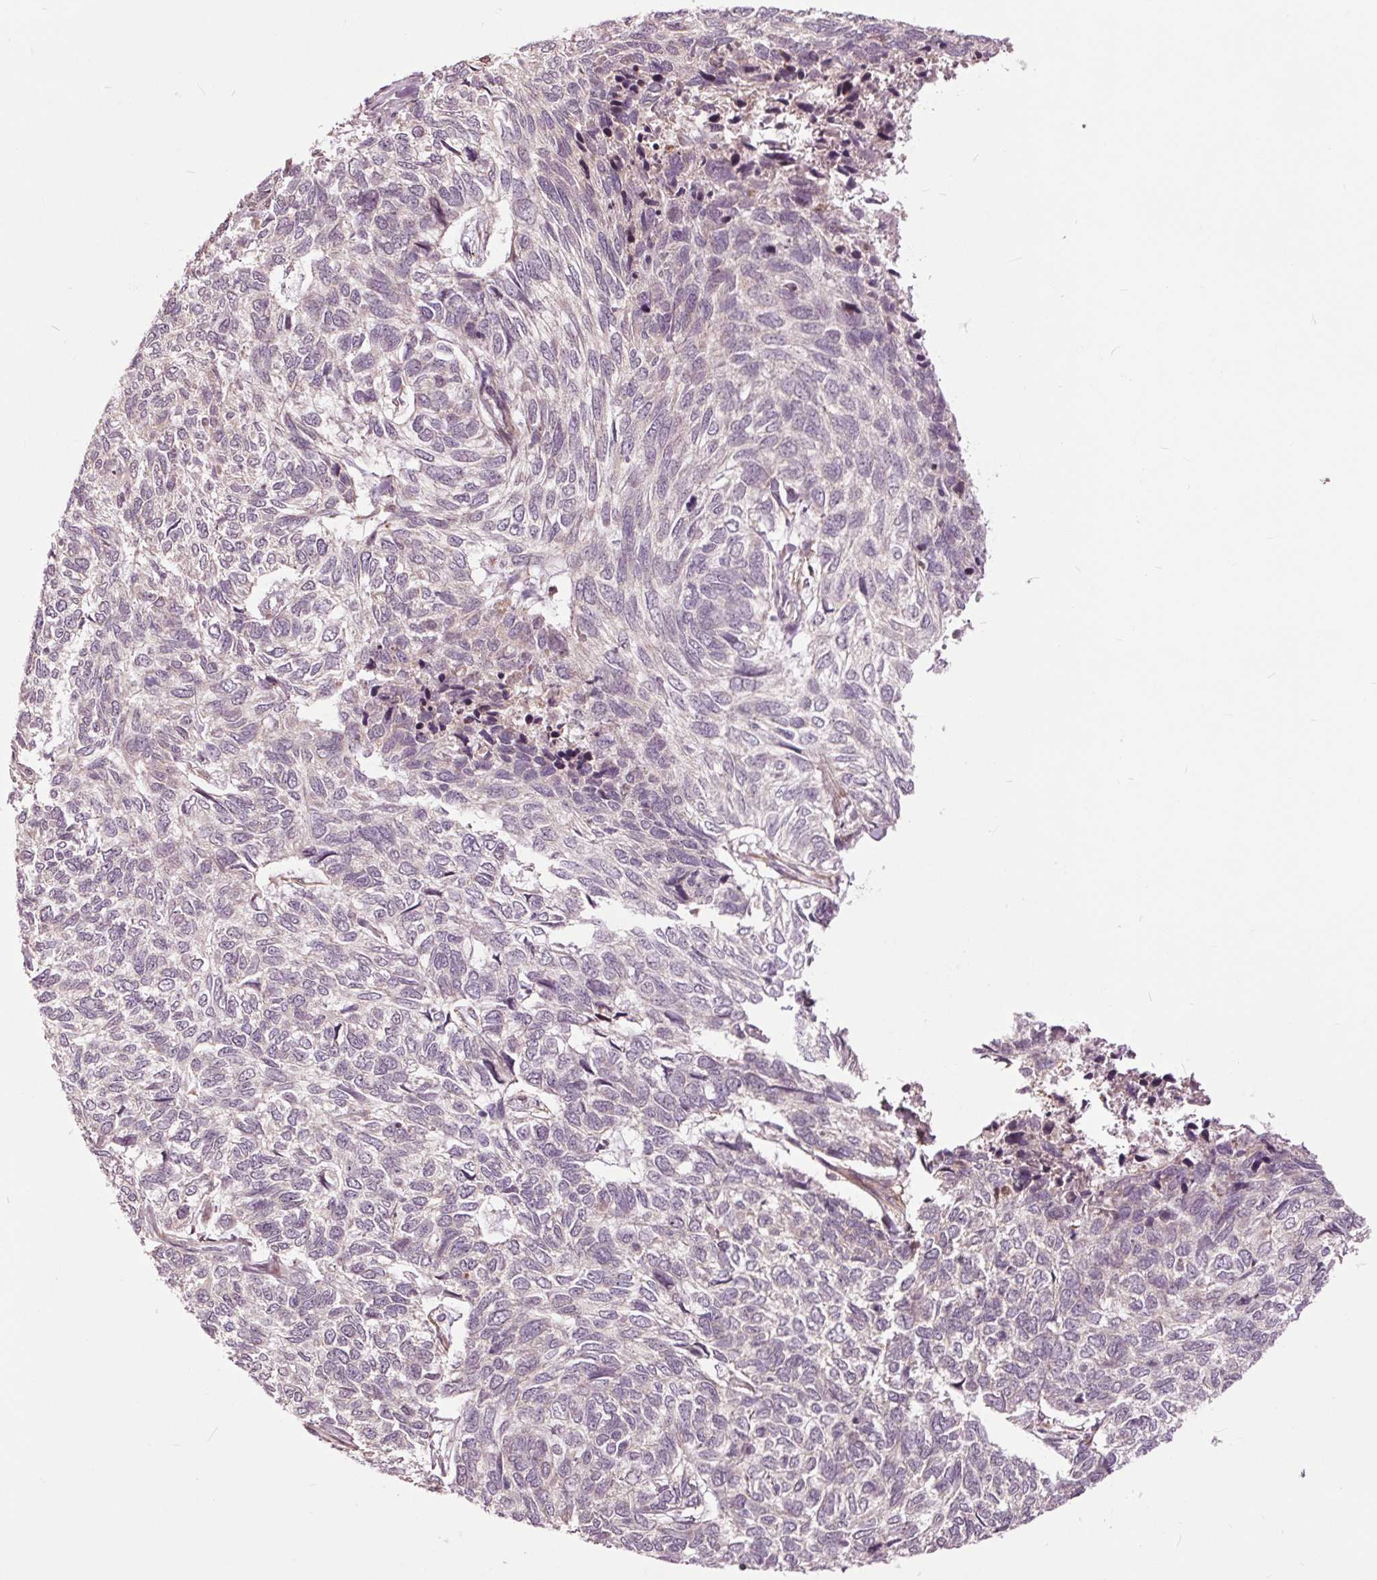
{"staining": {"intensity": "negative", "quantity": "none", "location": "none"}, "tissue": "skin cancer", "cell_type": "Tumor cells", "image_type": "cancer", "snomed": [{"axis": "morphology", "description": "Basal cell carcinoma"}, {"axis": "topography", "description": "Skin"}], "caption": "A histopathology image of skin basal cell carcinoma stained for a protein displays no brown staining in tumor cells.", "gene": "HAUS5", "patient": {"sex": "female", "age": 65}}